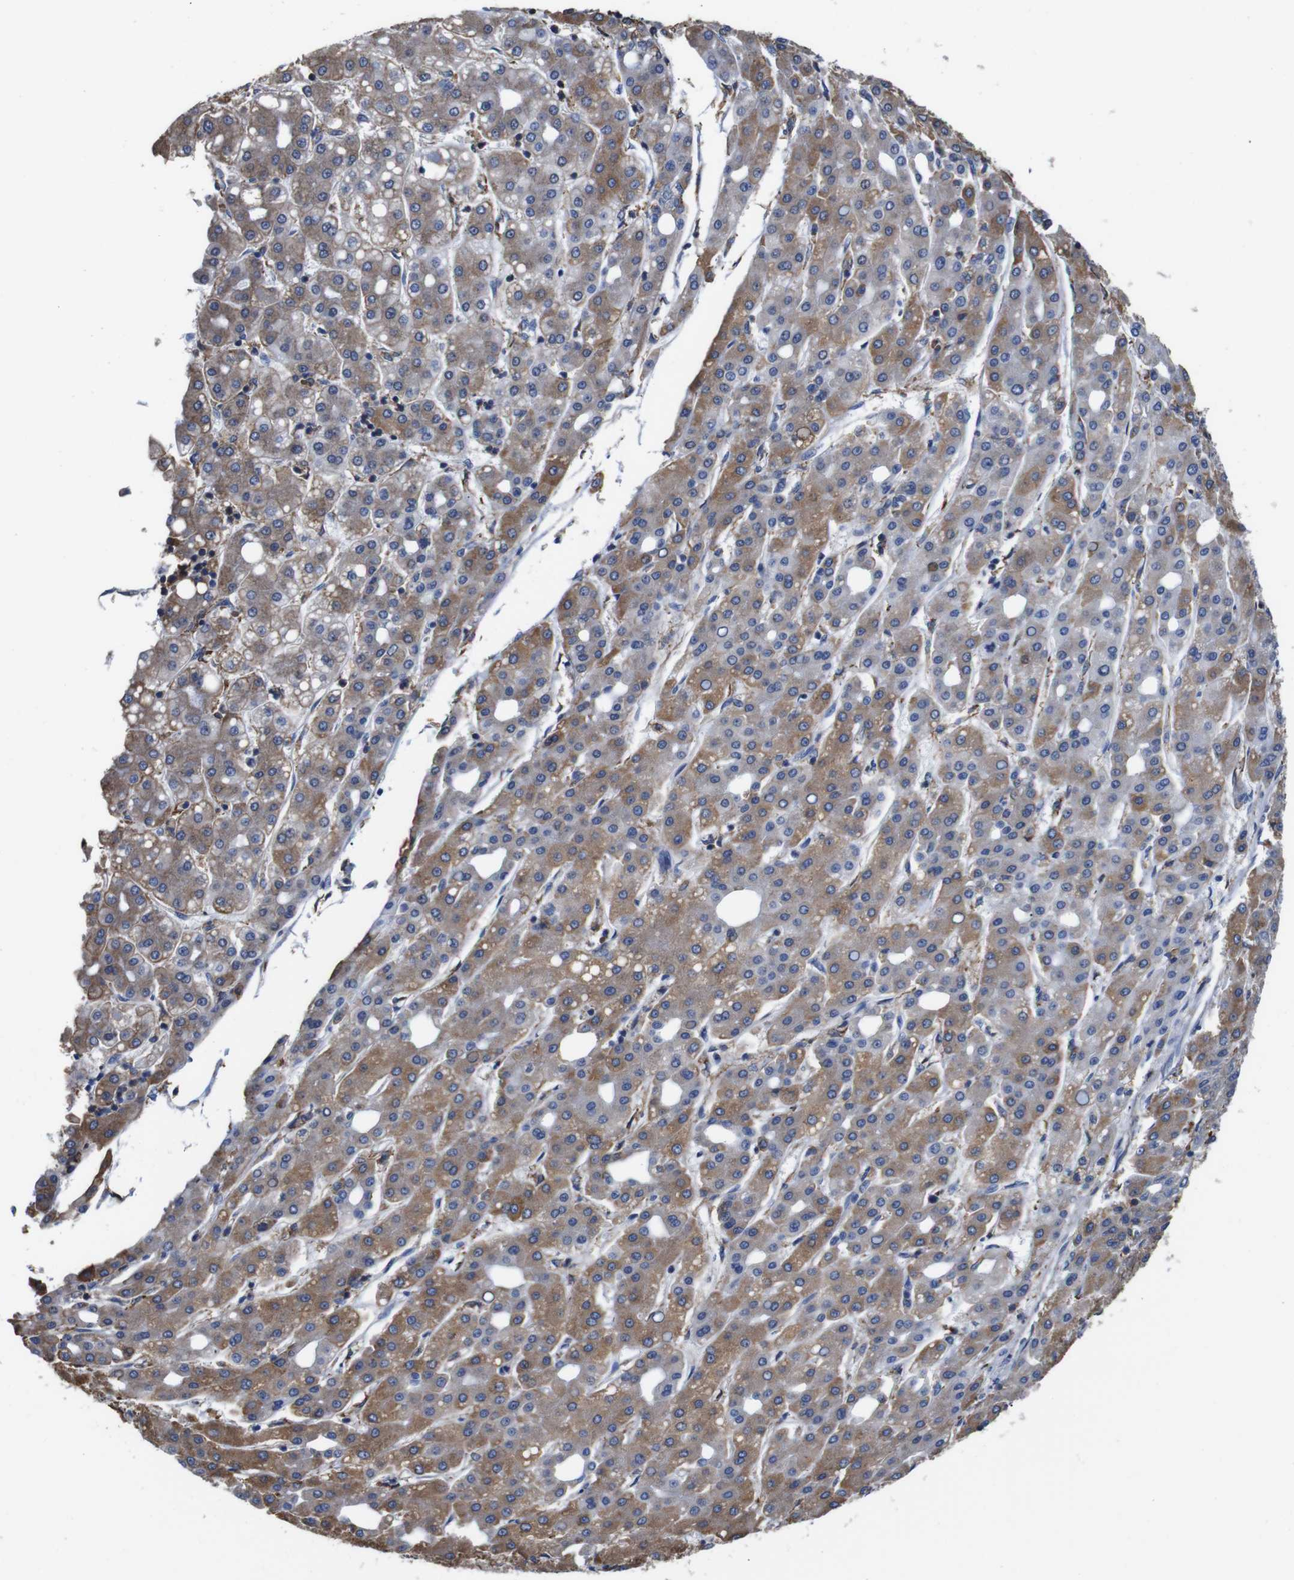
{"staining": {"intensity": "moderate", "quantity": "25%-75%", "location": "cytoplasmic/membranous"}, "tissue": "liver cancer", "cell_type": "Tumor cells", "image_type": "cancer", "snomed": [{"axis": "morphology", "description": "Carcinoma, Hepatocellular, NOS"}, {"axis": "topography", "description": "Liver"}], "caption": "Immunohistochemical staining of liver cancer (hepatocellular carcinoma) reveals moderate cytoplasmic/membranous protein expression in about 25%-75% of tumor cells.", "gene": "PPIB", "patient": {"sex": "male", "age": 65}}